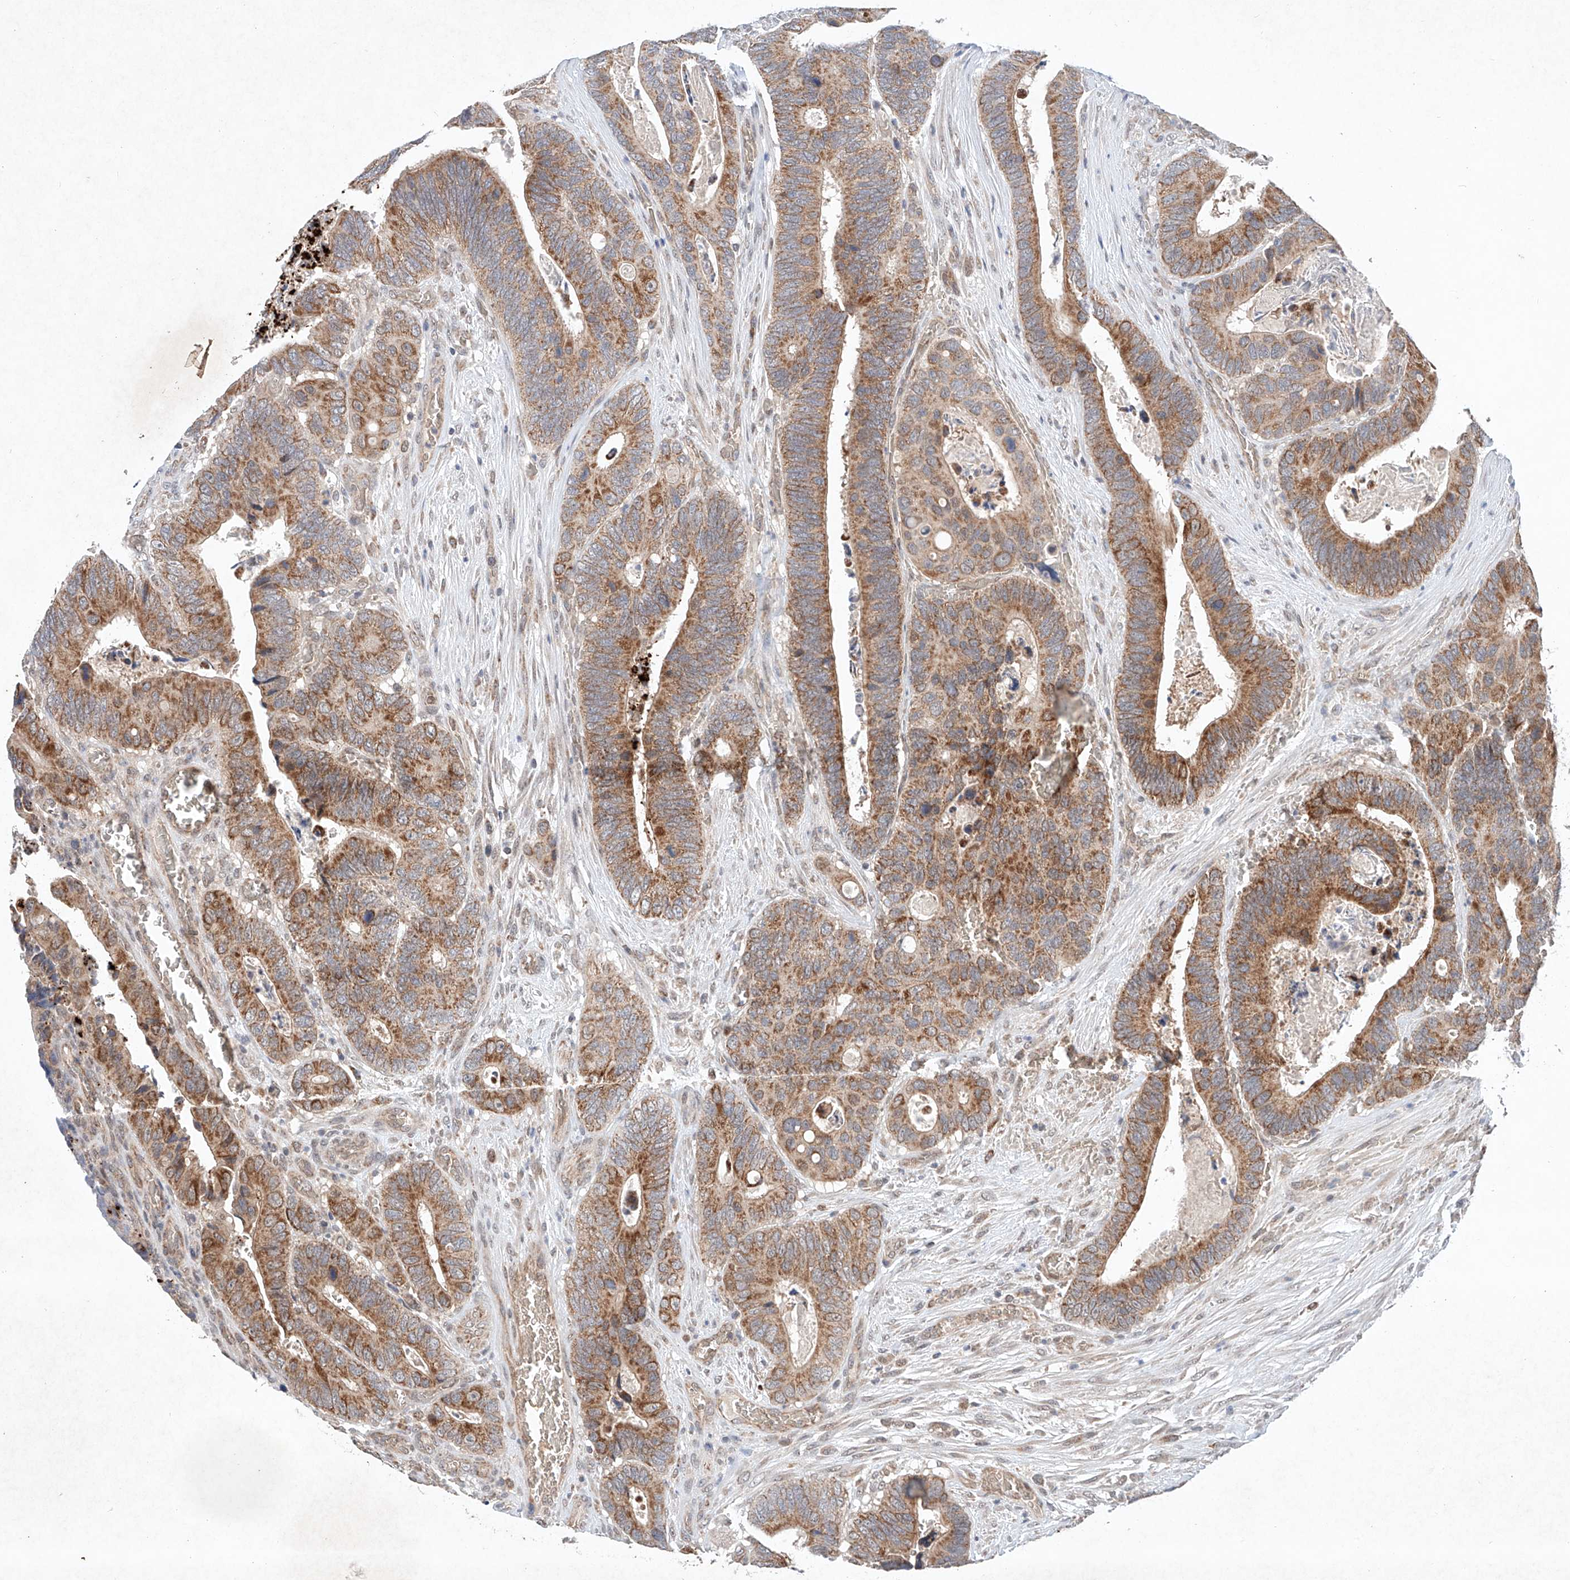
{"staining": {"intensity": "moderate", "quantity": ">75%", "location": "cytoplasmic/membranous"}, "tissue": "colorectal cancer", "cell_type": "Tumor cells", "image_type": "cancer", "snomed": [{"axis": "morphology", "description": "Adenocarcinoma, NOS"}, {"axis": "topography", "description": "Colon"}], "caption": "High-magnification brightfield microscopy of colorectal cancer (adenocarcinoma) stained with DAB (3,3'-diaminobenzidine) (brown) and counterstained with hematoxylin (blue). tumor cells exhibit moderate cytoplasmic/membranous positivity is present in about>75% of cells. (brown staining indicates protein expression, while blue staining denotes nuclei).", "gene": "FASTK", "patient": {"sex": "male", "age": 72}}